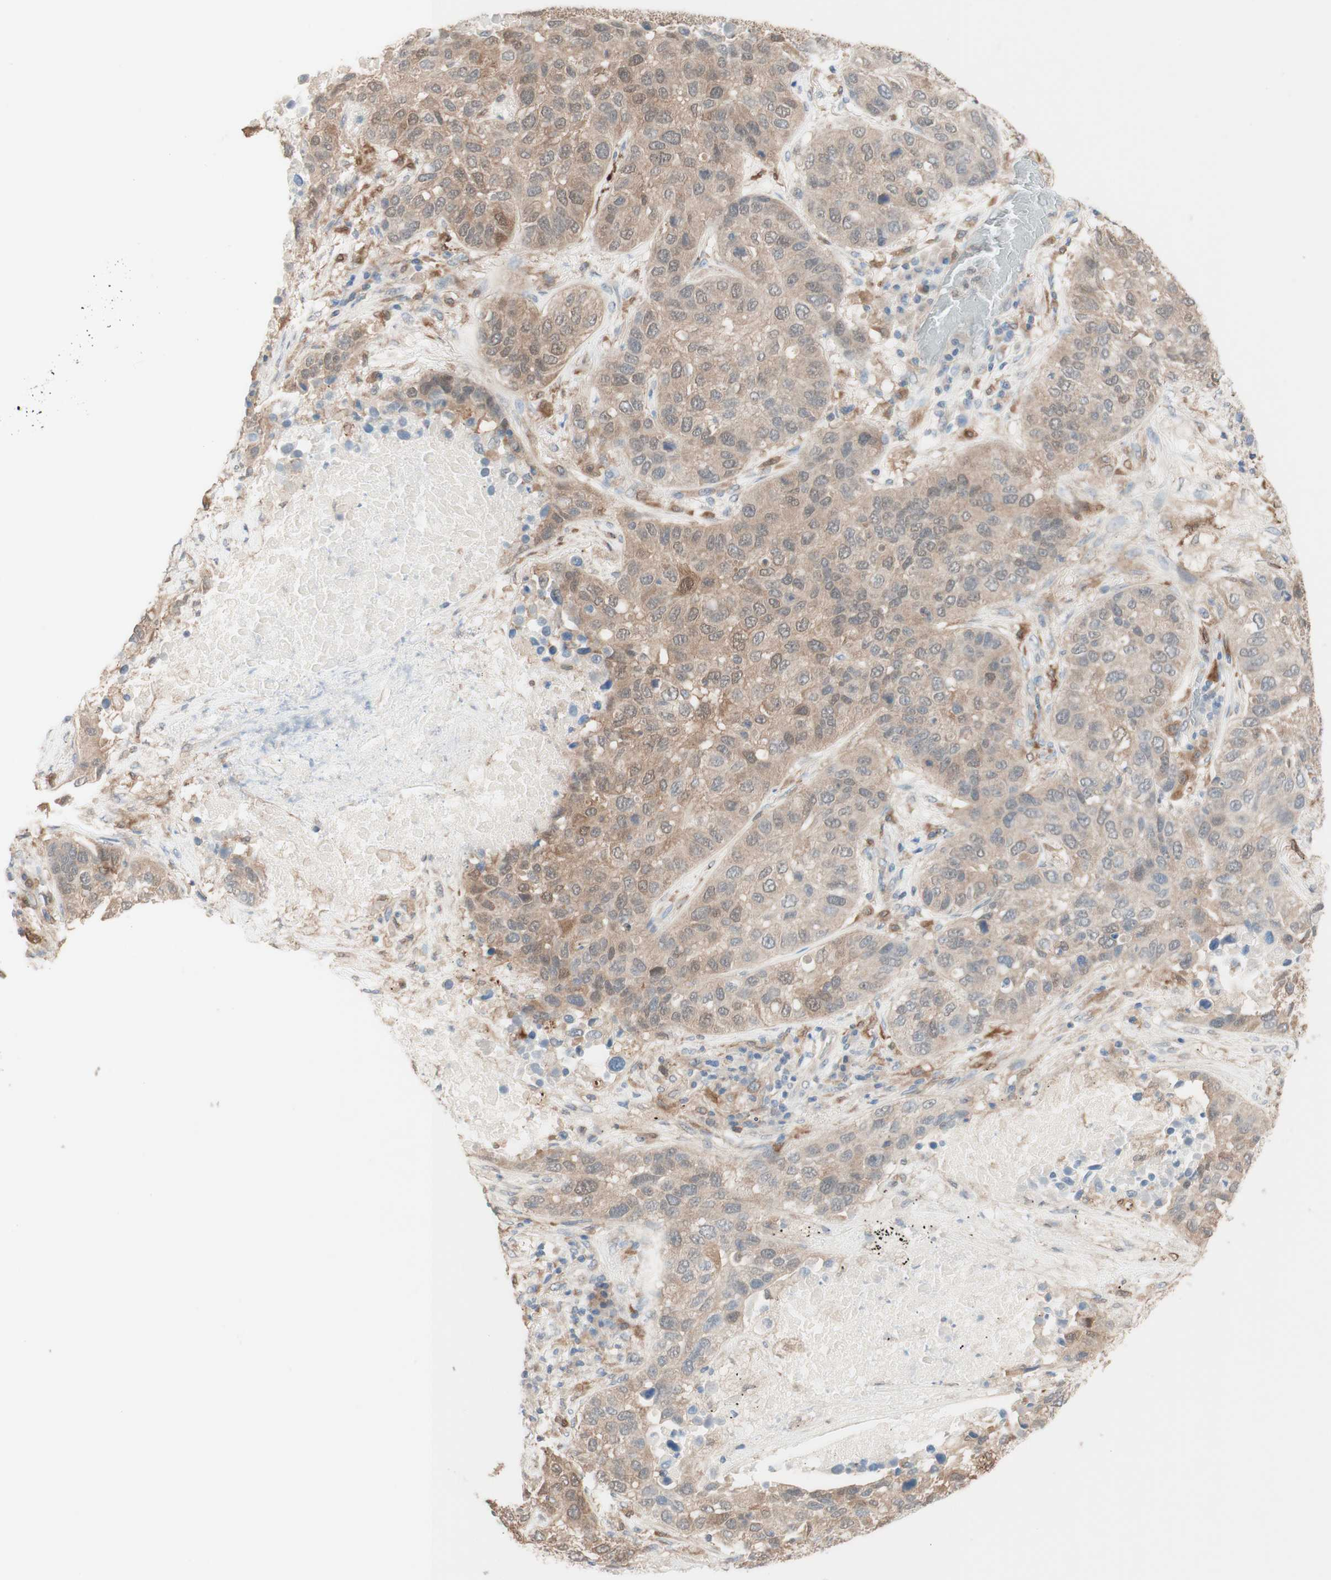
{"staining": {"intensity": "weak", "quantity": ">75%", "location": "cytoplasmic/membranous"}, "tissue": "lung cancer", "cell_type": "Tumor cells", "image_type": "cancer", "snomed": [{"axis": "morphology", "description": "Squamous cell carcinoma, NOS"}, {"axis": "topography", "description": "Lung"}], "caption": "A photomicrograph of human lung squamous cell carcinoma stained for a protein exhibits weak cytoplasmic/membranous brown staining in tumor cells. (DAB (3,3'-diaminobenzidine) IHC, brown staining for protein, blue staining for nuclei).", "gene": "COMT", "patient": {"sex": "male", "age": 57}}